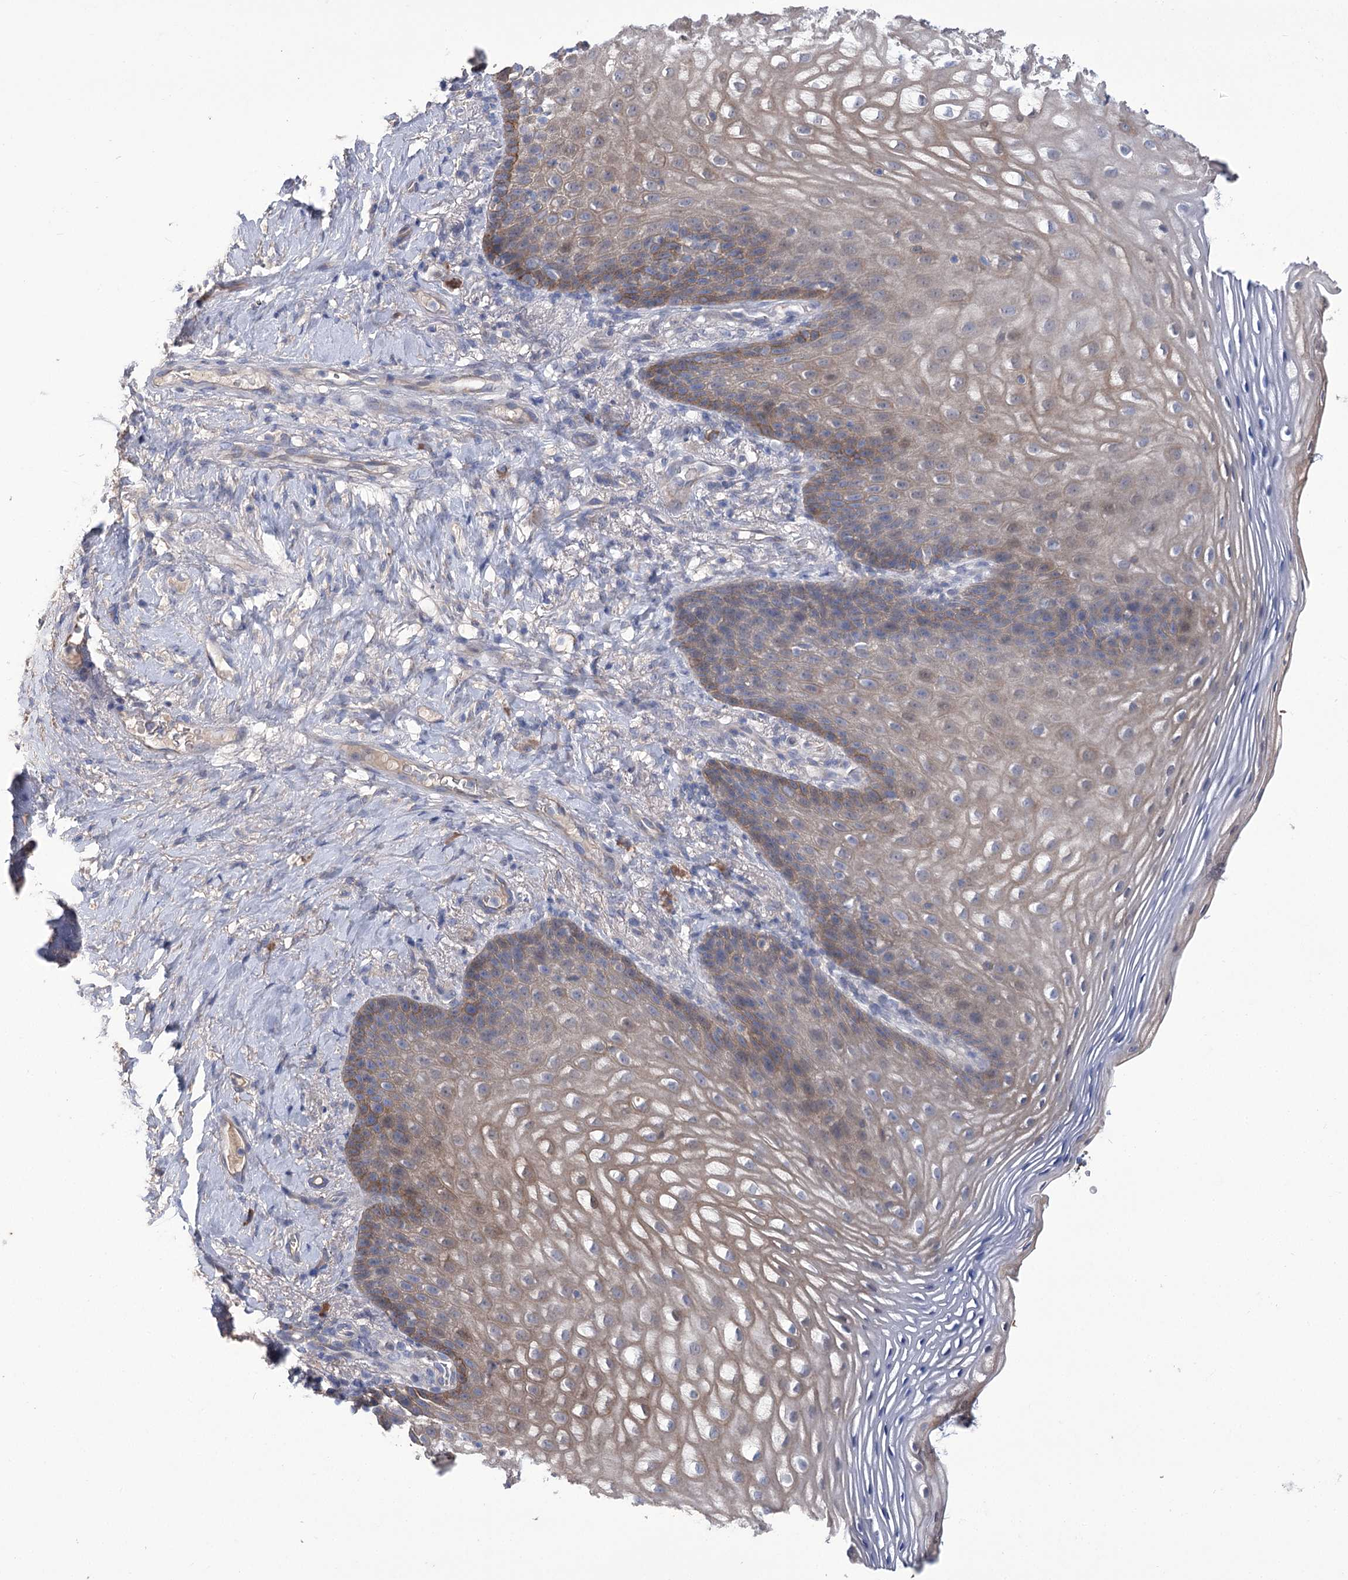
{"staining": {"intensity": "weak", "quantity": "<25%", "location": "cytoplasmic/membranous"}, "tissue": "vagina", "cell_type": "Squamous epithelial cells", "image_type": "normal", "snomed": [{"axis": "morphology", "description": "Normal tissue, NOS"}, {"axis": "topography", "description": "Vagina"}], "caption": "IHC photomicrograph of unremarkable vagina: vagina stained with DAB reveals no significant protein staining in squamous epithelial cells.", "gene": "CEP164", "patient": {"sex": "female", "age": 60}}